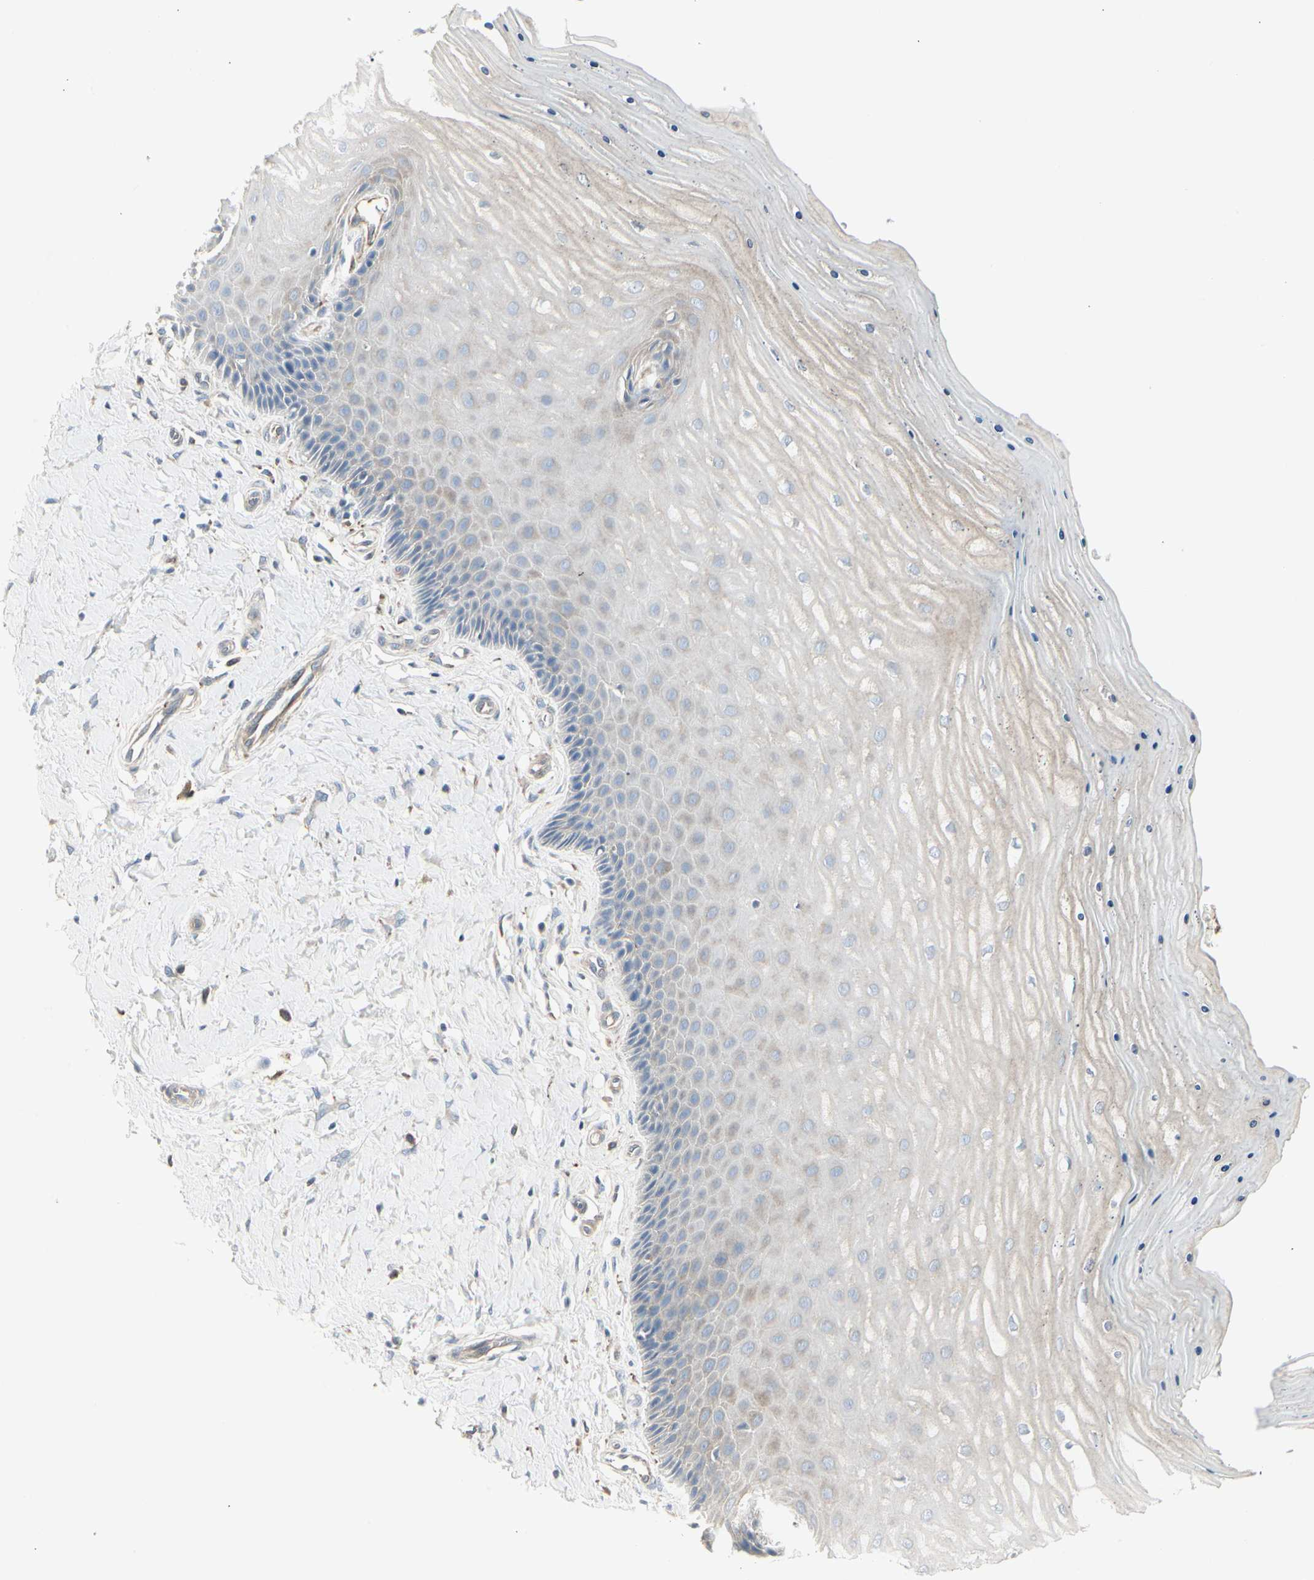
{"staining": {"intensity": "negative", "quantity": "none", "location": "none"}, "tissue": "cervix", "cell_type": "Glandular cells", "image_type": "normal", "snomed": [{"axis": "morphology", "description": "Normal tissue, NOS"}, {"axis": "topography", "description": "Cervix"}], "caption": "An immunohistochemistry (IHC) micrograph of benign cervix is shown. There is no staining in glandular cells of cervix. Nuclei are stained in blue.", "gene": "ATP6V1B2", "patient": {"sex": "female", "age": 55}}